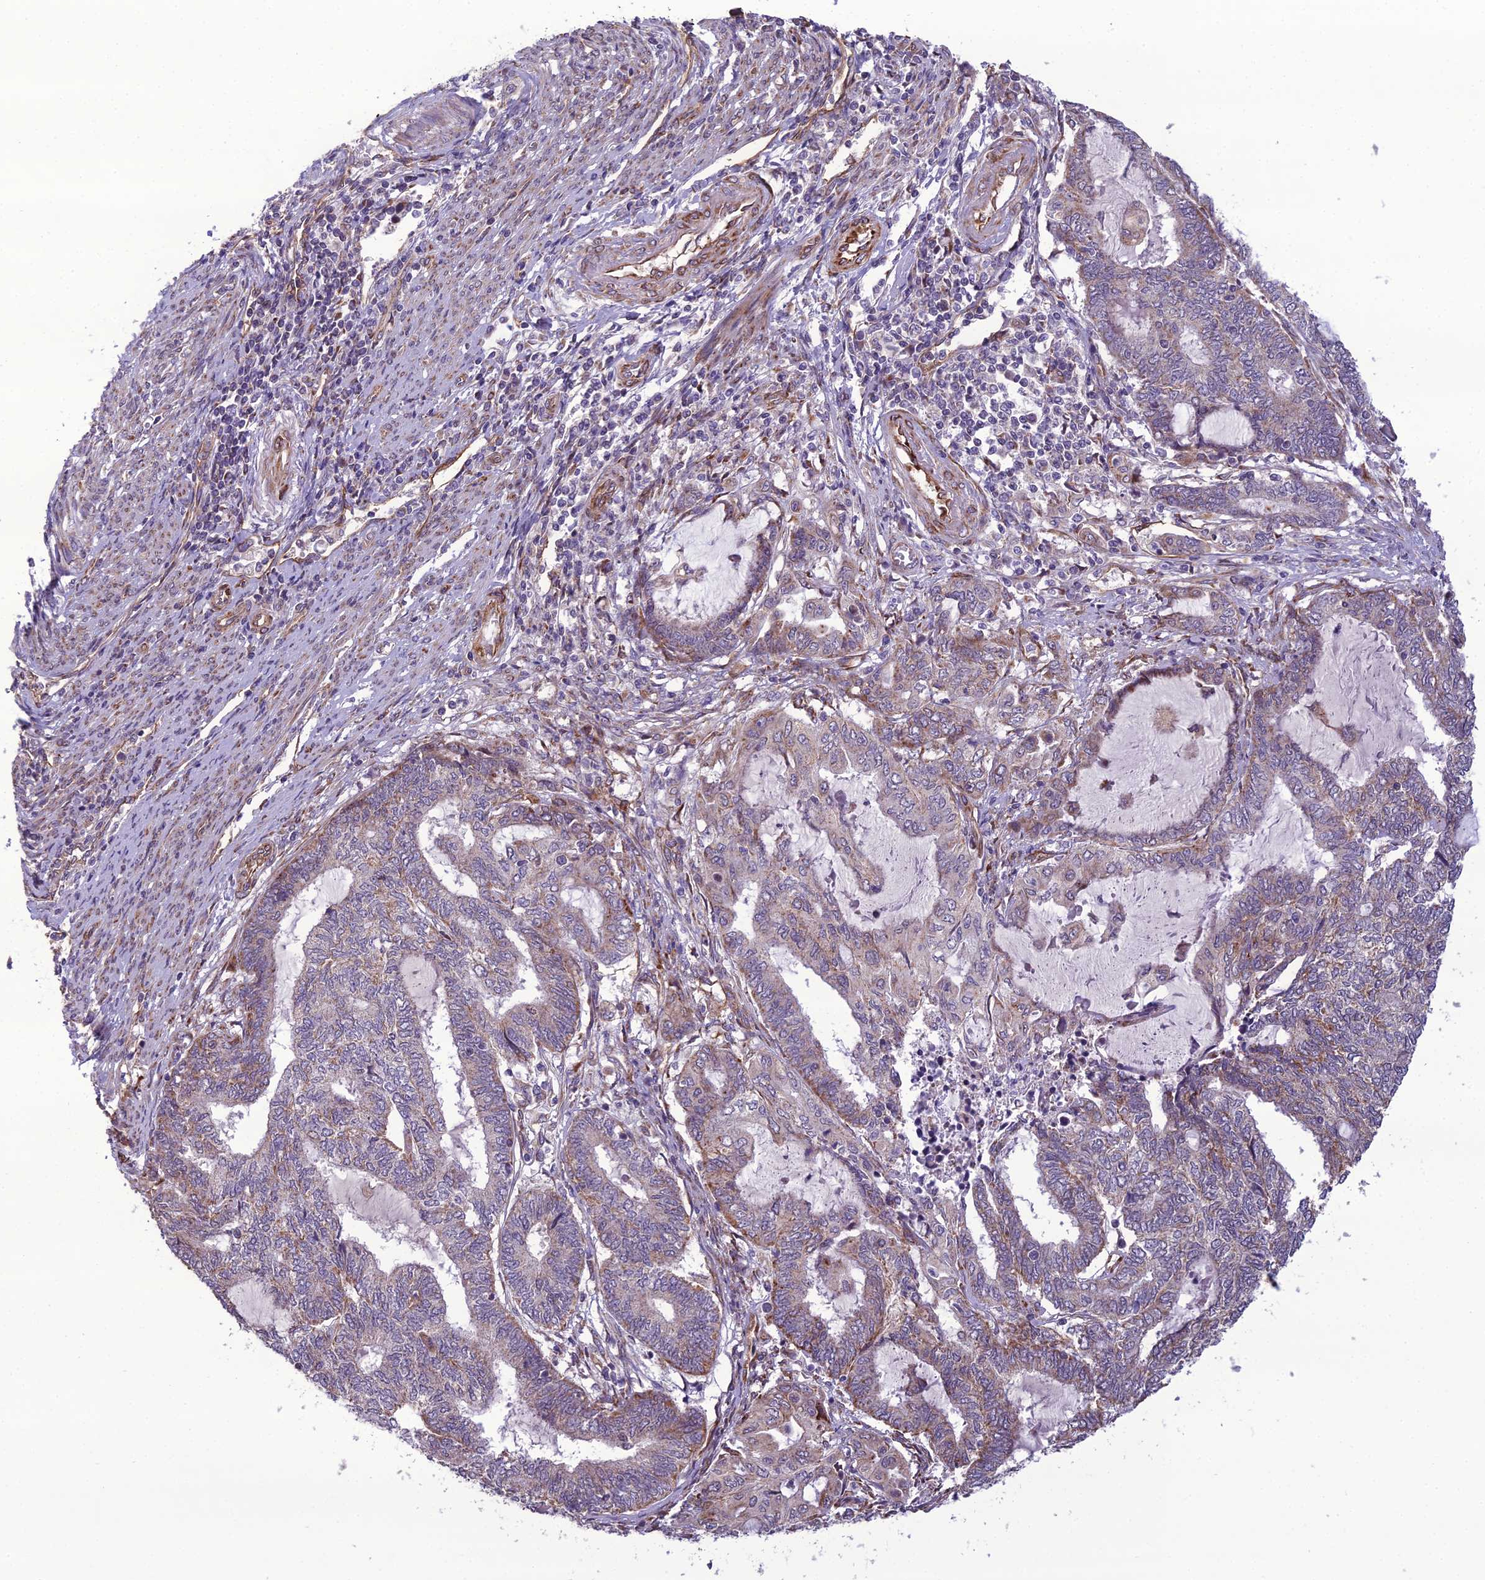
{"staining": {"intensity": "weak", "quantity": "25%-75%", "location": "cytoplasmic/membranous"}, "tissue": "endometrial cancer", "cell_type": "Tumor cells", "image_type": "cancer", "snomed": [{"axis": "morphology", "description": "Adenocarcinoma, NOS"}, {"axis": "topography", "description": "Uterus"}, {"axis": "topography", "description": "Endometrium"}], "caption": "High-magnification brightfield microscopy of endometrial cancer stained with DAB (brown) and counterstained with hematoxylin (blue). tumor cells exhibit weak cytoplasmic/membranous expression is present in approximately25%-75% of cells.", "gene": "NODAL", "patient": {"sex": "female", "age": 70}}